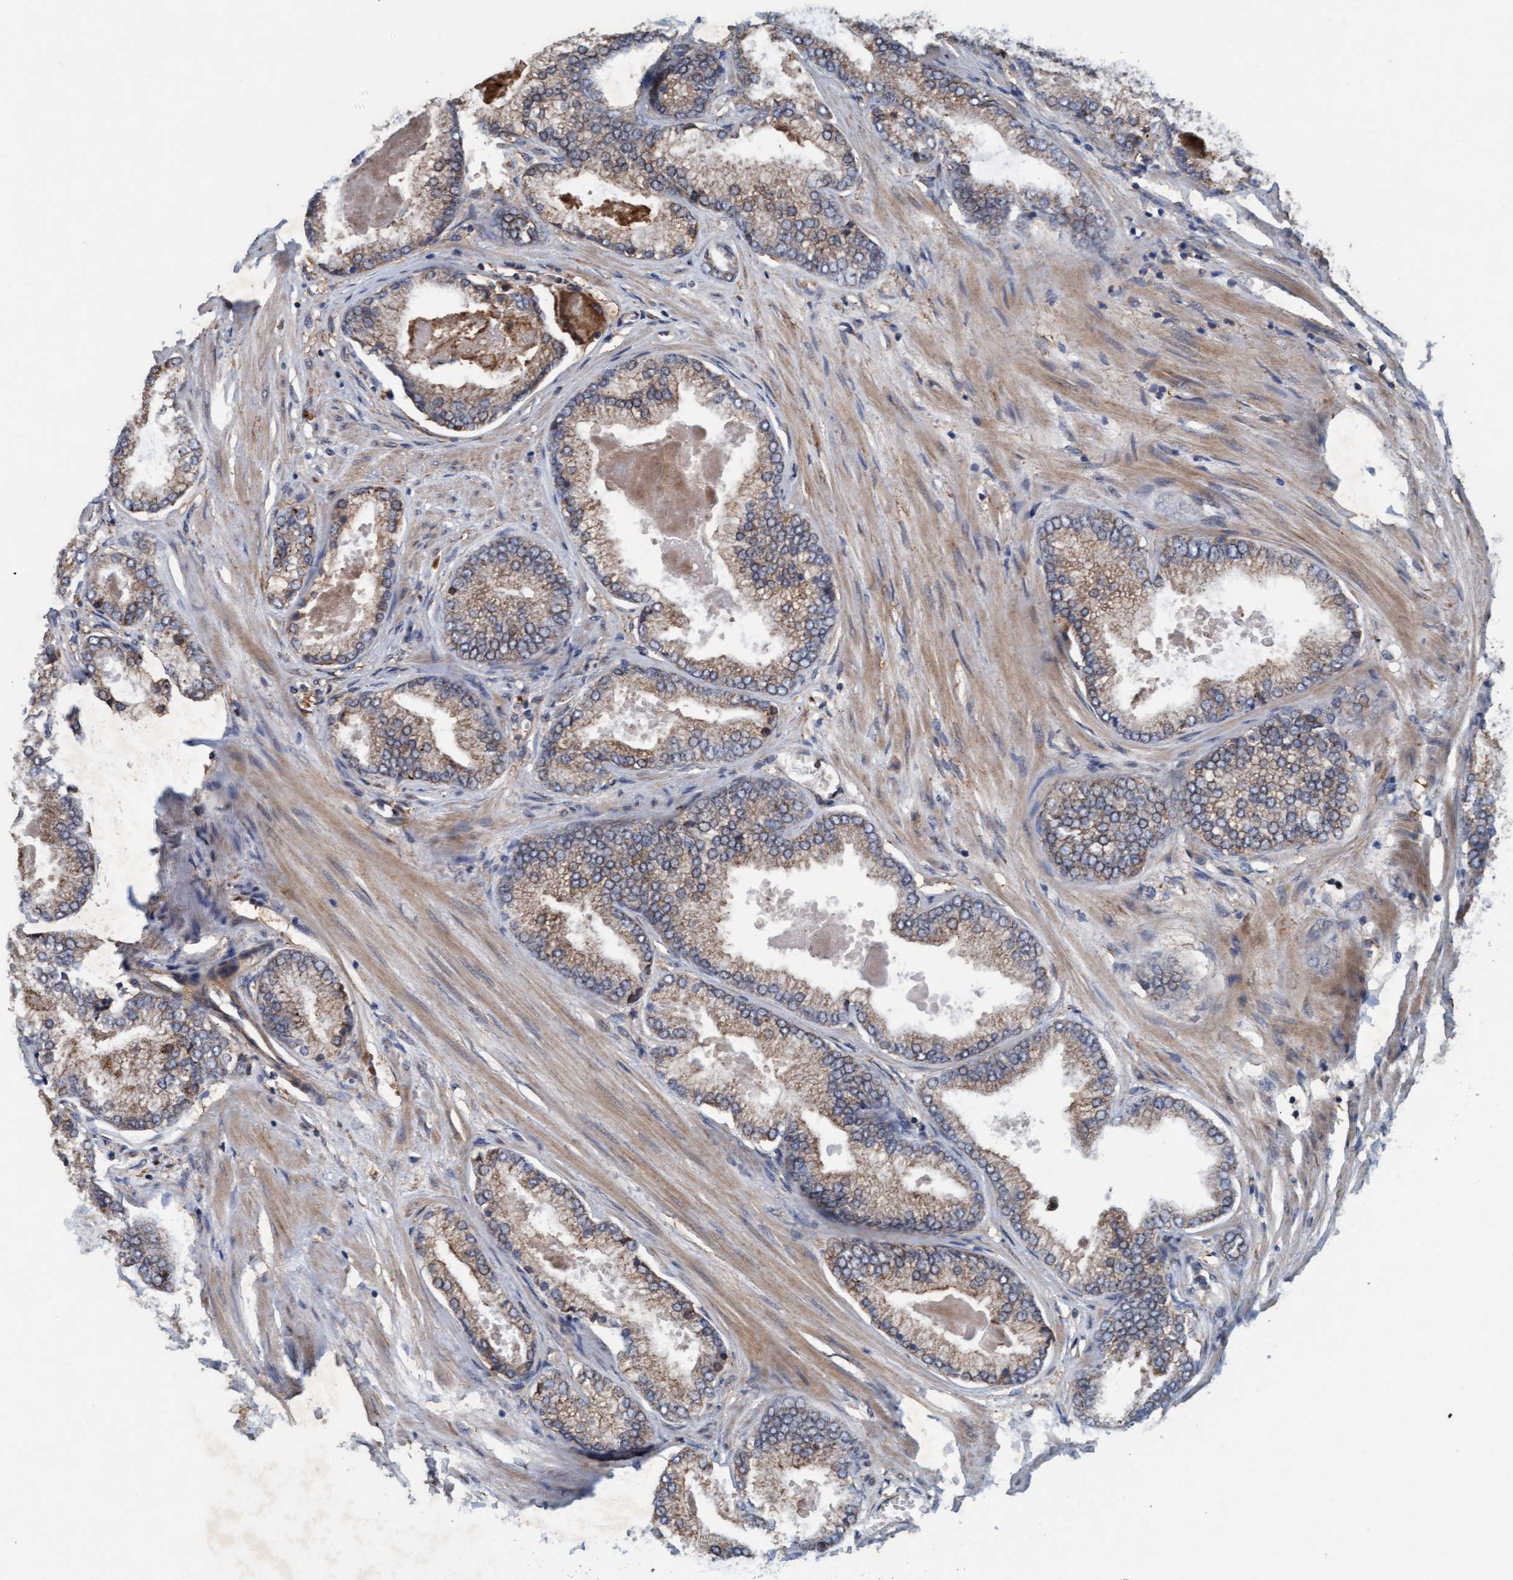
{"staining": {"intensity": "weak", "quantity": ">75%", "location": "cytoplasmic/membranous"}, "tissue": "prostate cancer", "cell_type": "Tumor cells", "image_type": "cancer", "snomed": [{"axis": "morphology", "description": "Adenocarcinoma, High grade"}, {"axis": "topography", "description": "Prostate"}], "caption": "Tumor cells reveal low levels of weak cytoplasmic/membranous staining in approximately >75% of cells in human prostate cancer.", "gene": "ERAL1", "patient": {"sex": "male", "age": 61}}